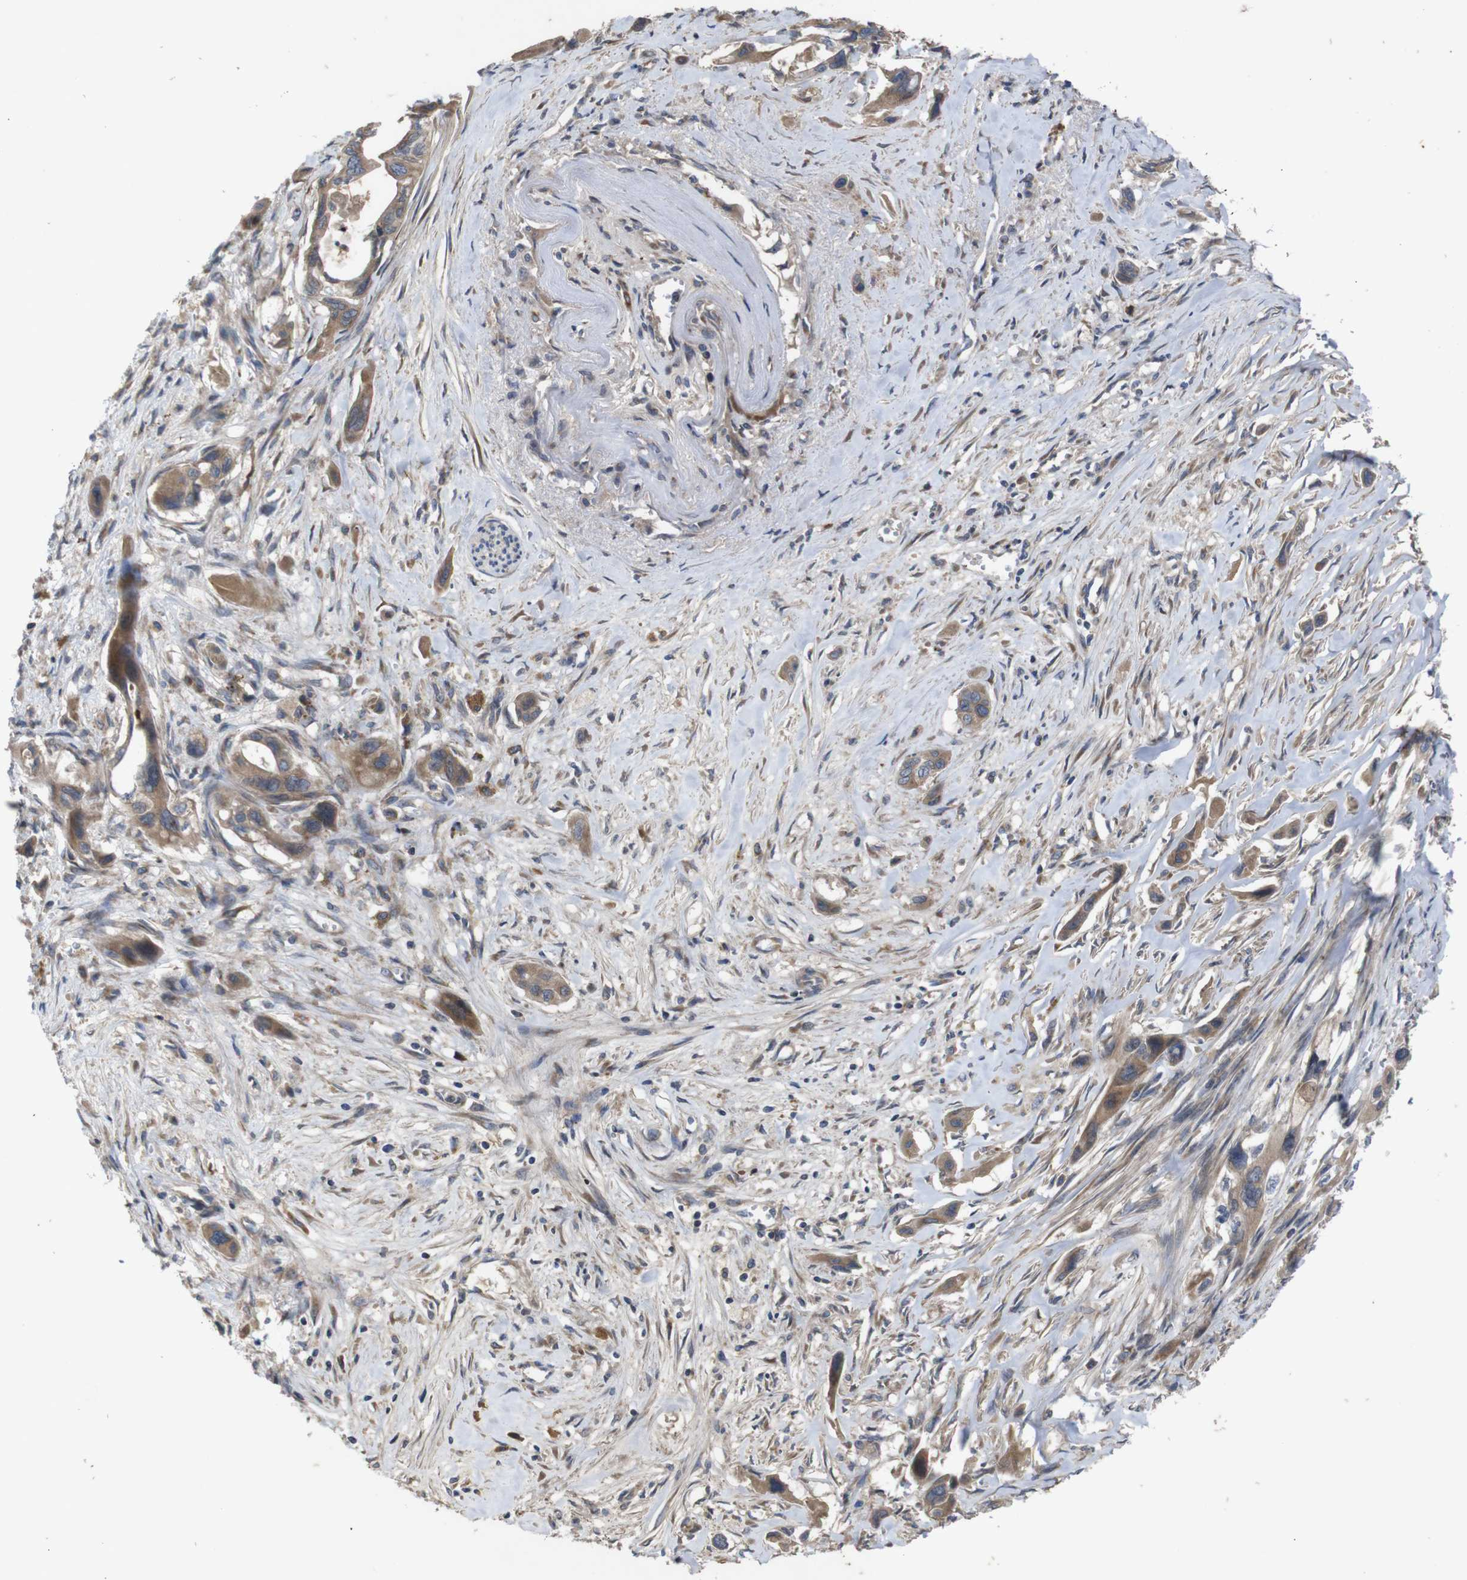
{"staining": {"intensity": "moderate", "quantity": ">75%", "location": "cytoplasmic/membranous"}, "tissue": "pancreatic cancer", "cell_type": "Tumor cells", "image_type": "cancer", "snomed": [{"axis": "morphology", "description": "Adenocarcinoma, NOS"}, {"axis": "topography", "description": "Pancreas"}], "caption": "A histopathology image of pancreatic cancer stained for a protein demonstrates moderate cytoplasmic/membranous brown staining in tumor cells.", "gene": "PTPN1", "patient": {"sex": "male", "age": 73}}